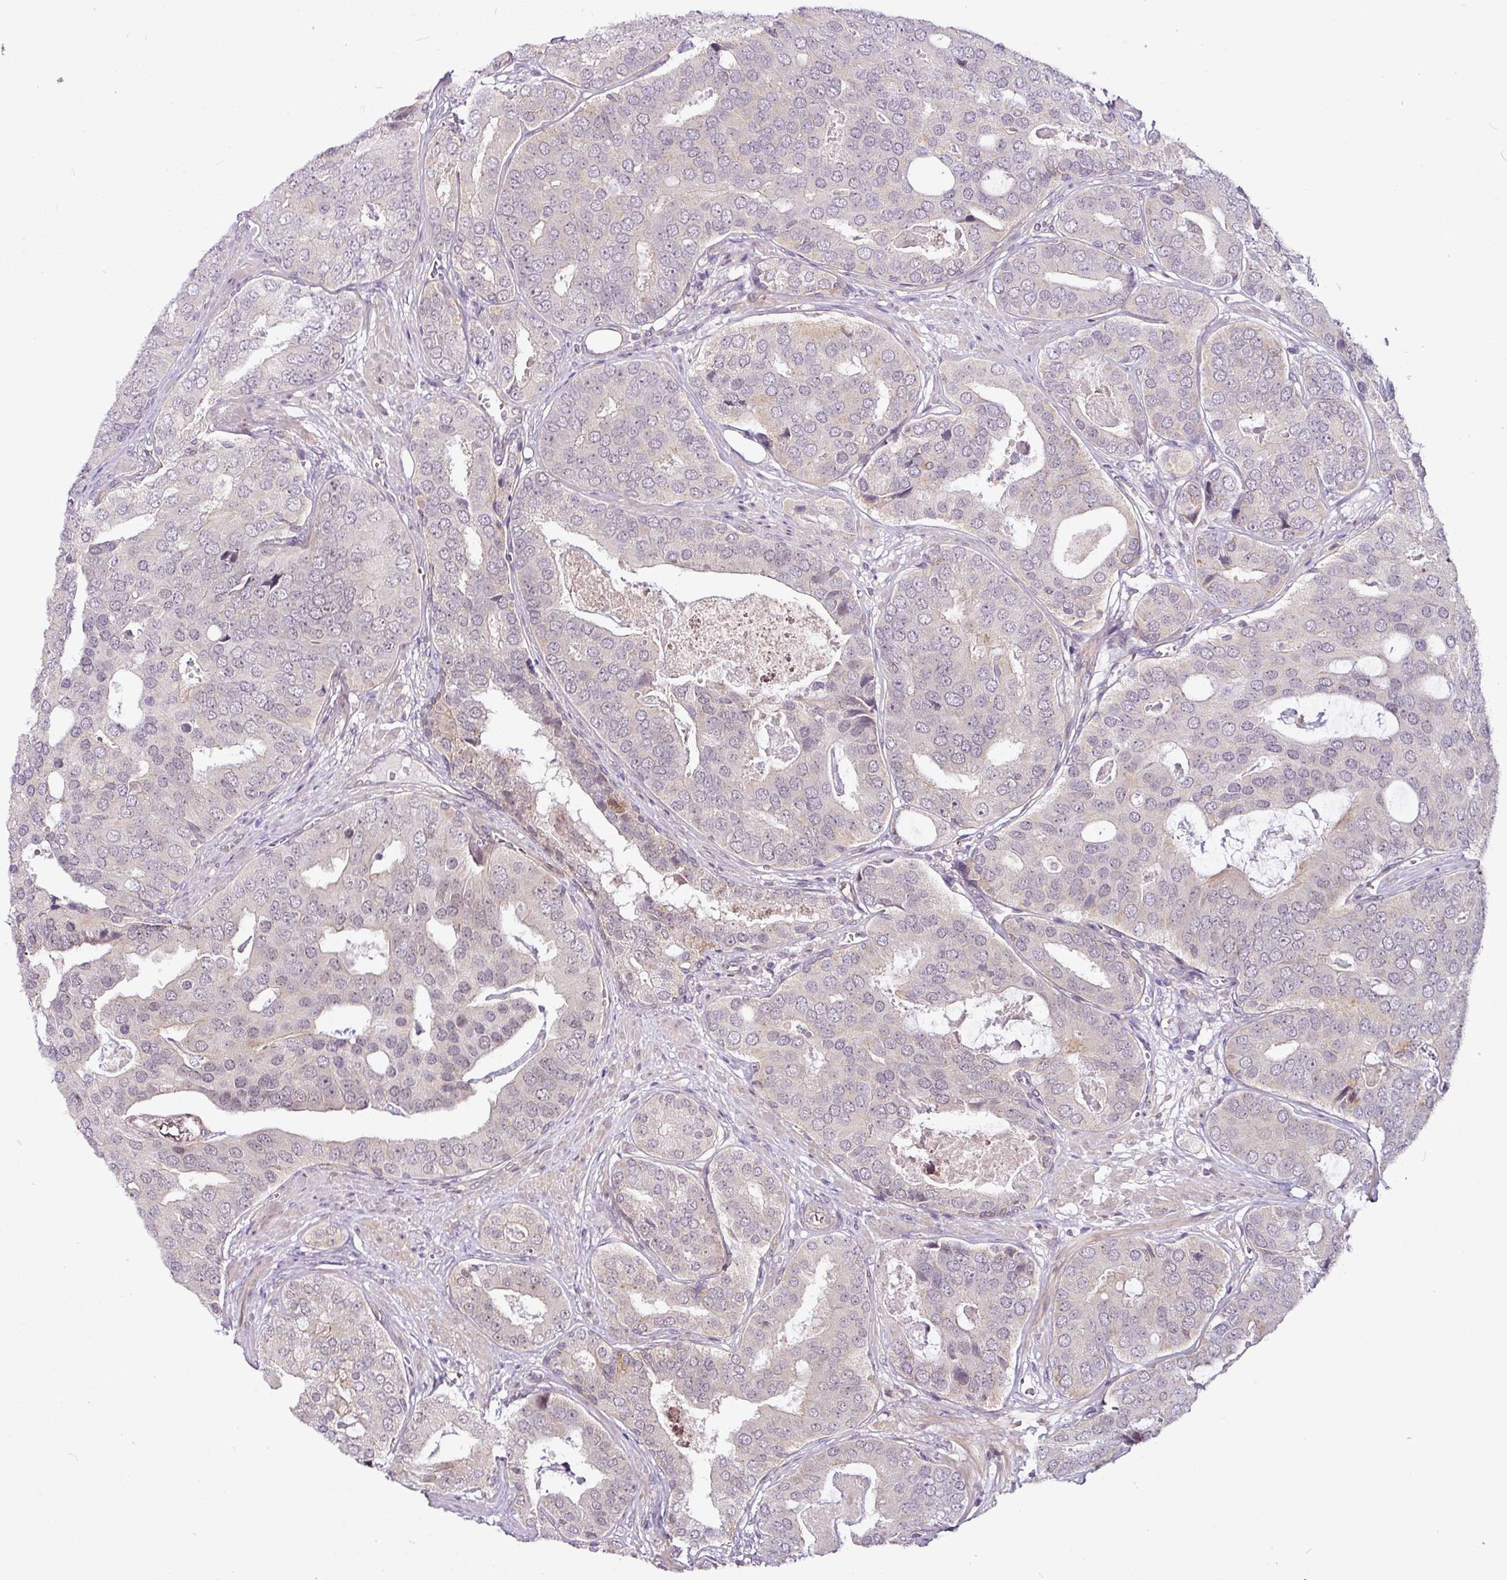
{"staining": {"intensity": "negative", "quantity": "none", "location": "none"}, "tissue": "prostate cancer", "cell_type": "Tumor cells", "image_type": "cancer", "snomed": [{"axis": "morphology", "description": "Adenocarcinoma, High grade"}, {"axis": "topography", "description": "Prostate"}], "caption": "DAB (3,3'-diaminobenzidine) immunohistochemical staining of prostate high-grade adenocarcinoma displays no significant positivity in tumor cells.", "gene": "DCAF13", "patient": {"sex": "male", "age": 71}}